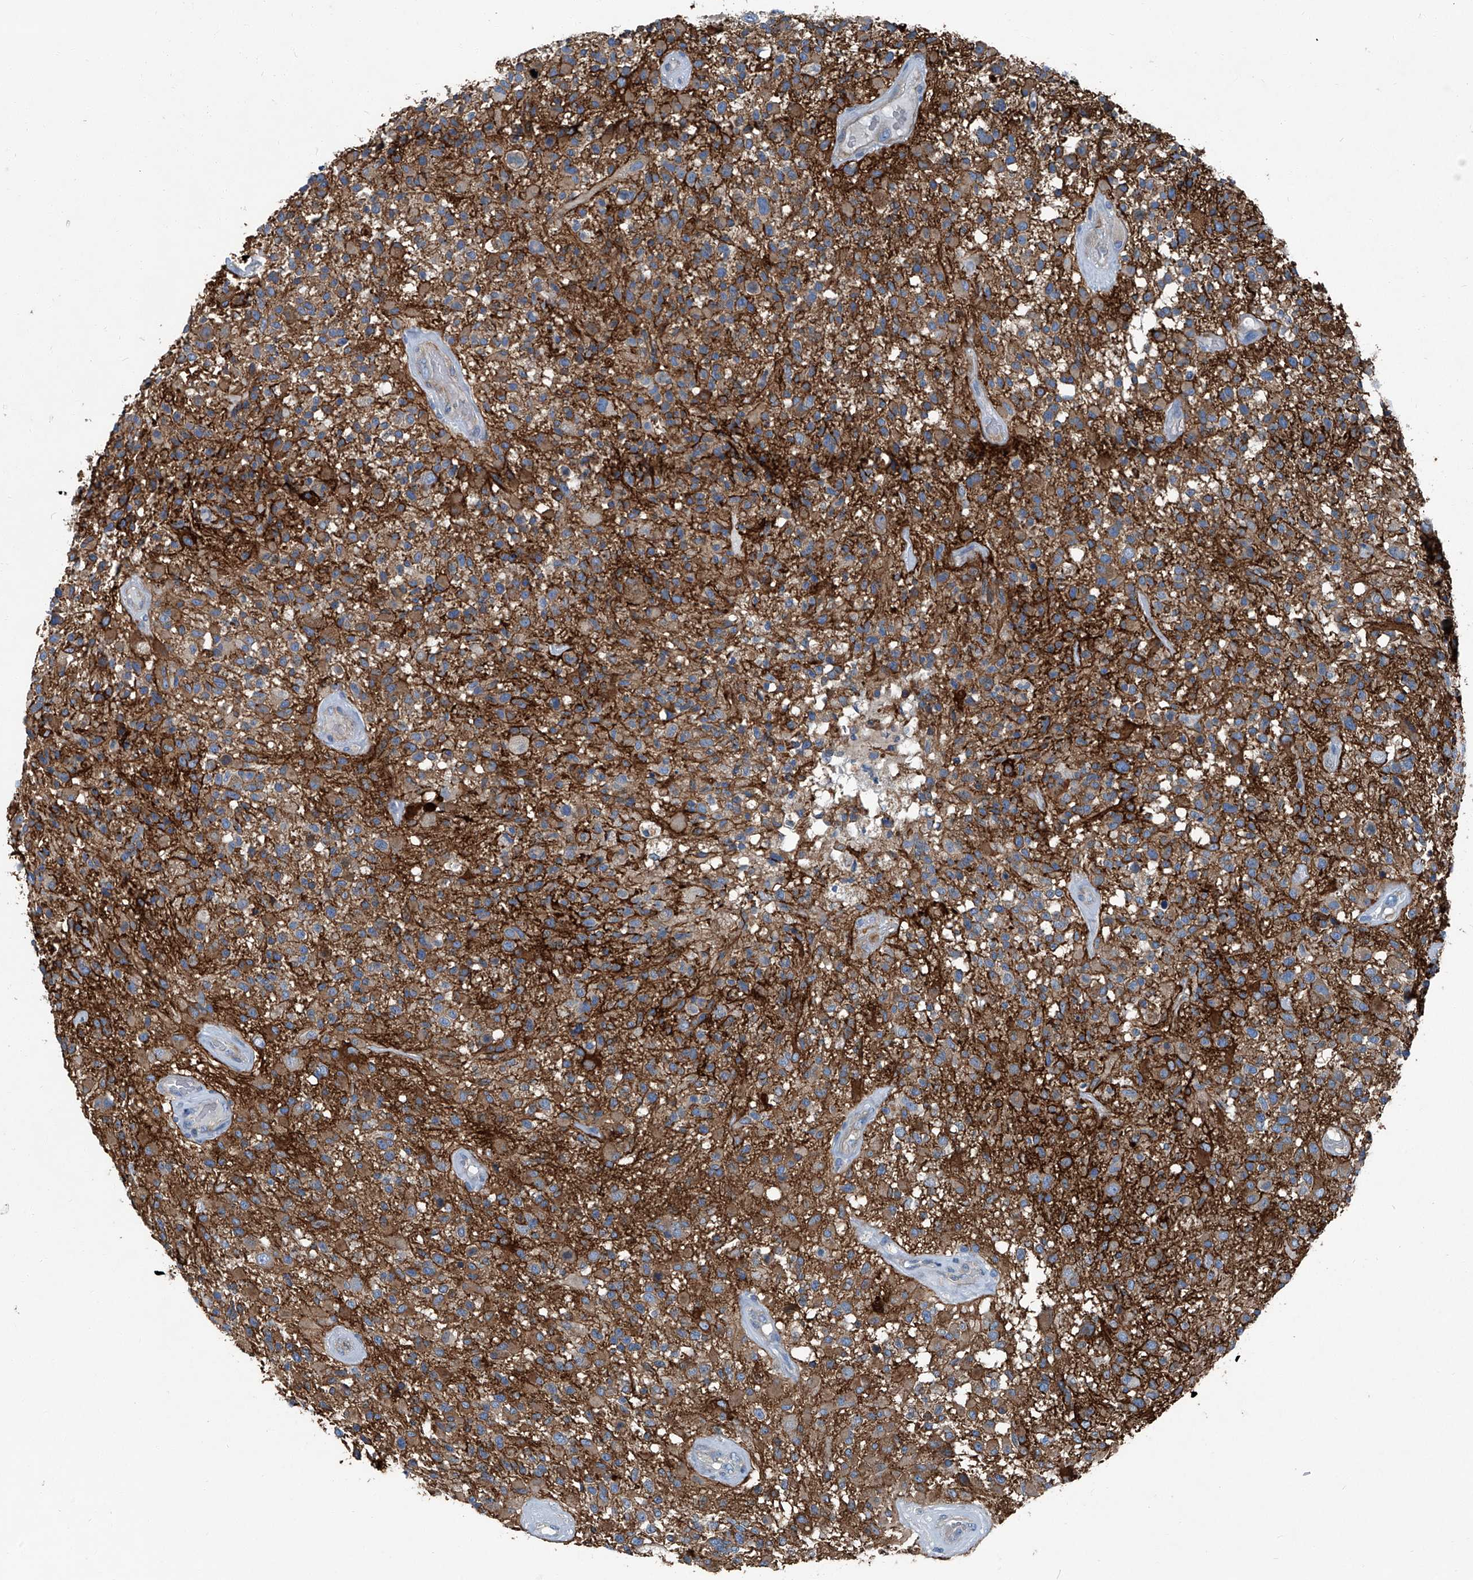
{"staining": {"intensity": "strong", "quantity": "<25%", "location": "cytoplasmic/membranous"}, "tissue": "glioma", "cell_type": "Tumor cells", "image_type": "cancer", "snomed": [{"axis": "morphology", "description": "Glioma, malignant, High grade"}, {"axis": "morphology", "description": "Glioblastoma, NOS"}, {"axis": "topography", "description": "Brain"}], "caption": "High-magnification brightfield microscopy of glioma stained with DAB (brown) and counterstained with hematoxylin (blue). tumor cells exhibit strong cytoplasmic/membranous positivity is seen in about<25% of cells. (brown staining indicates protein expression, while blue staining denotes nuclei).", "gene": "SEPTIN7", "patient": {"sex": "male", "age": 60}}